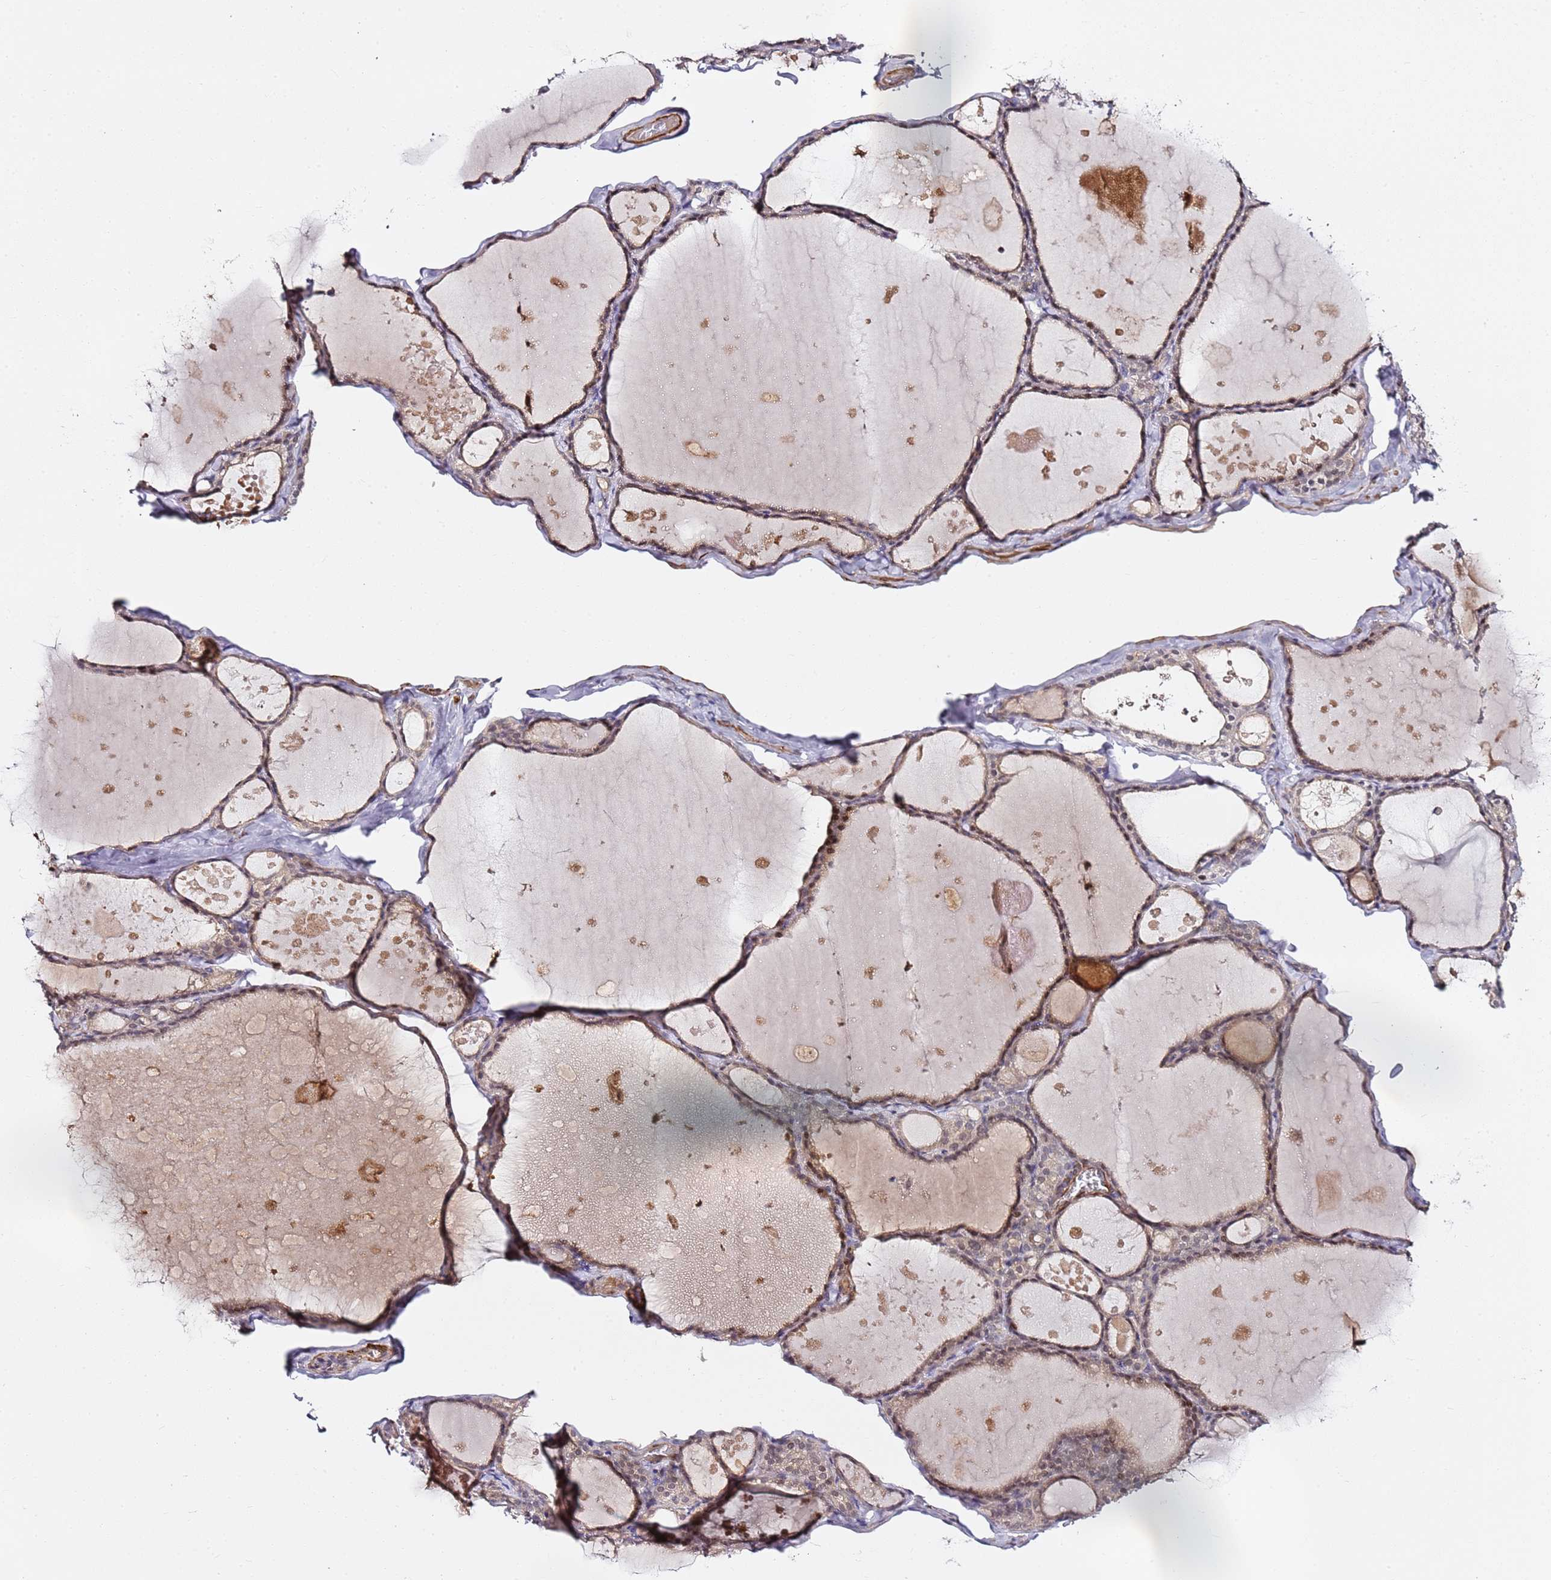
{"staining": {"intensity": "weak", "quantity": "25%-75%", "location": "cytoplasmic/membranous,nuclear"}, "tissue": "thyroid gland", "cell_type": "Glandular cells", "image_type": "normal", "snomed": [{"axis": "morphology", "description": "Normal tissue, NOS"}, {"axis": "topography", "description": "Thyroid gland"}], "caption": "Protein expression analysis of normal thyroid gland displays weak cytoplasmic/membranous,nuclear positivity in approximately 25%-75% of glandular cells.", "gene": "EPS8L1", "patient": {"sex": "male", "age": 56}}